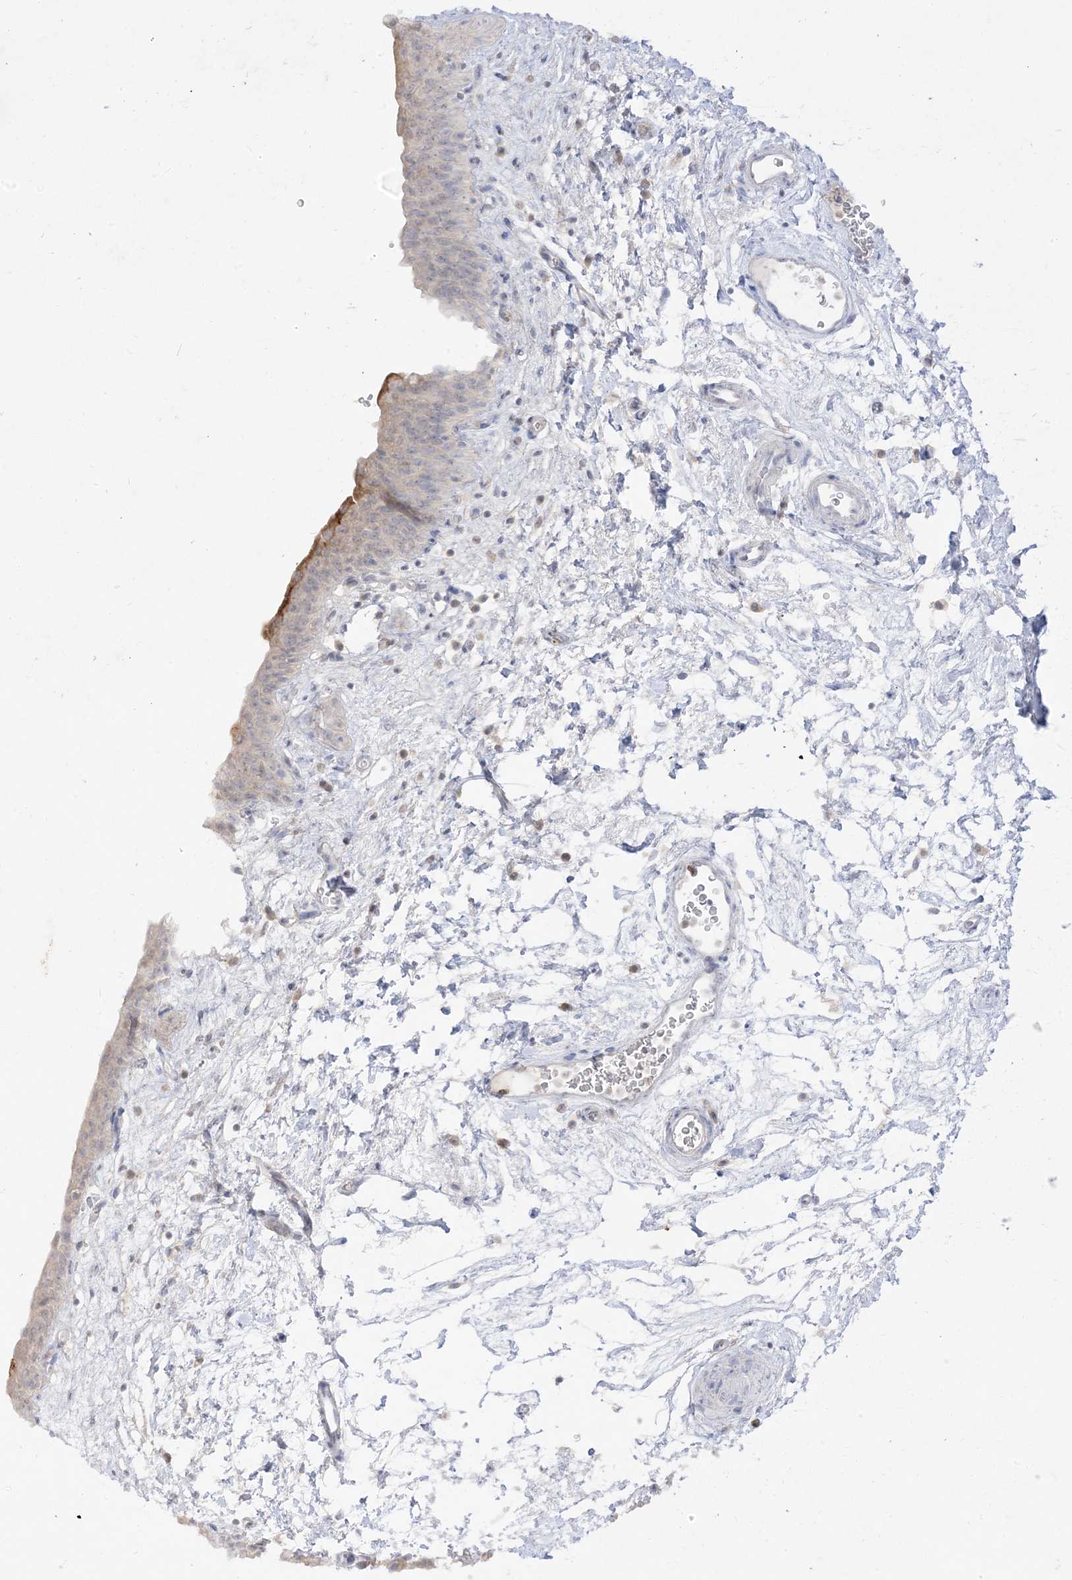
{"staining": {"intensity": "moderate", "quantity": "<25%", "location": "cytoplasmic/membranous"}, "tissue": "urinary bladder", "cell_type": "Urothelial cells", "image_type": "normal", "snomed": [{"axis": "morphology", "description": "Normal tissue, NOS"}, {"axis": "topography", "description": "Urinary bladder"}], "caption": "Immunohistochemical staining of normal human urinary bladder reveals <25% levels of moderate cytoplasmic/membranous protein expression in about <25% of urothelial cells.", "gene": "LOXL3", "patient": {"sex": "male", "age": 83}}